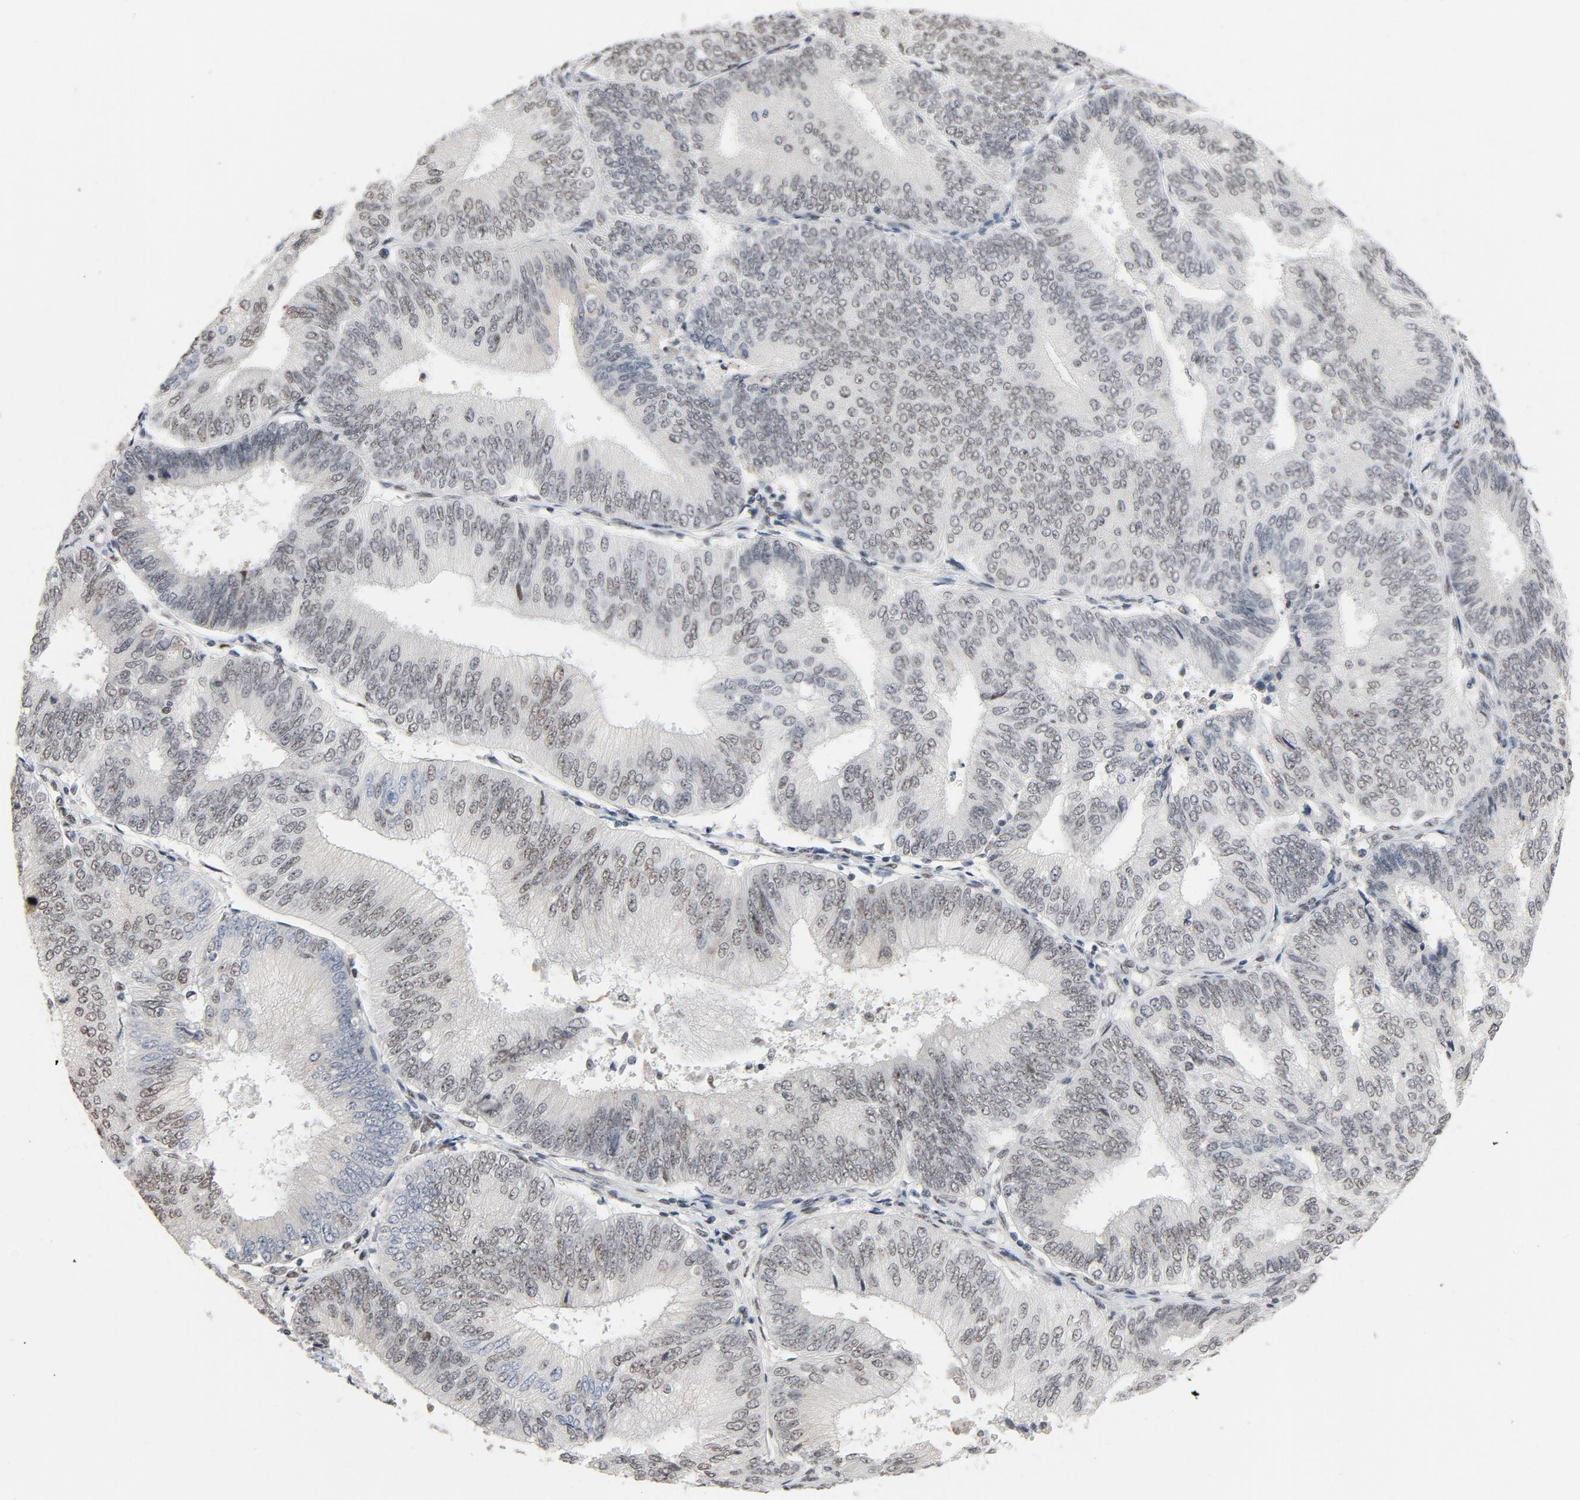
{"staining": {"intensity": "weak", "quantity": "25%-75%", "location": "nuclear"}, "tissue": "endometrial cancer", "cell_type": "Tumor cells", "image_type": "cancer", "snomed": [{"axis": "morphology", "description": "Adenocarcinoma, NOS"}, {"axis": "topography", "description": "Endometrium"}], "caption": "A brown stain shows weak nuclear expression of a protein in human adenocarcinoma (endometrial) tumor cells.", "gene": "MRE11", "patient": {"sex": "female", "age": 55}}